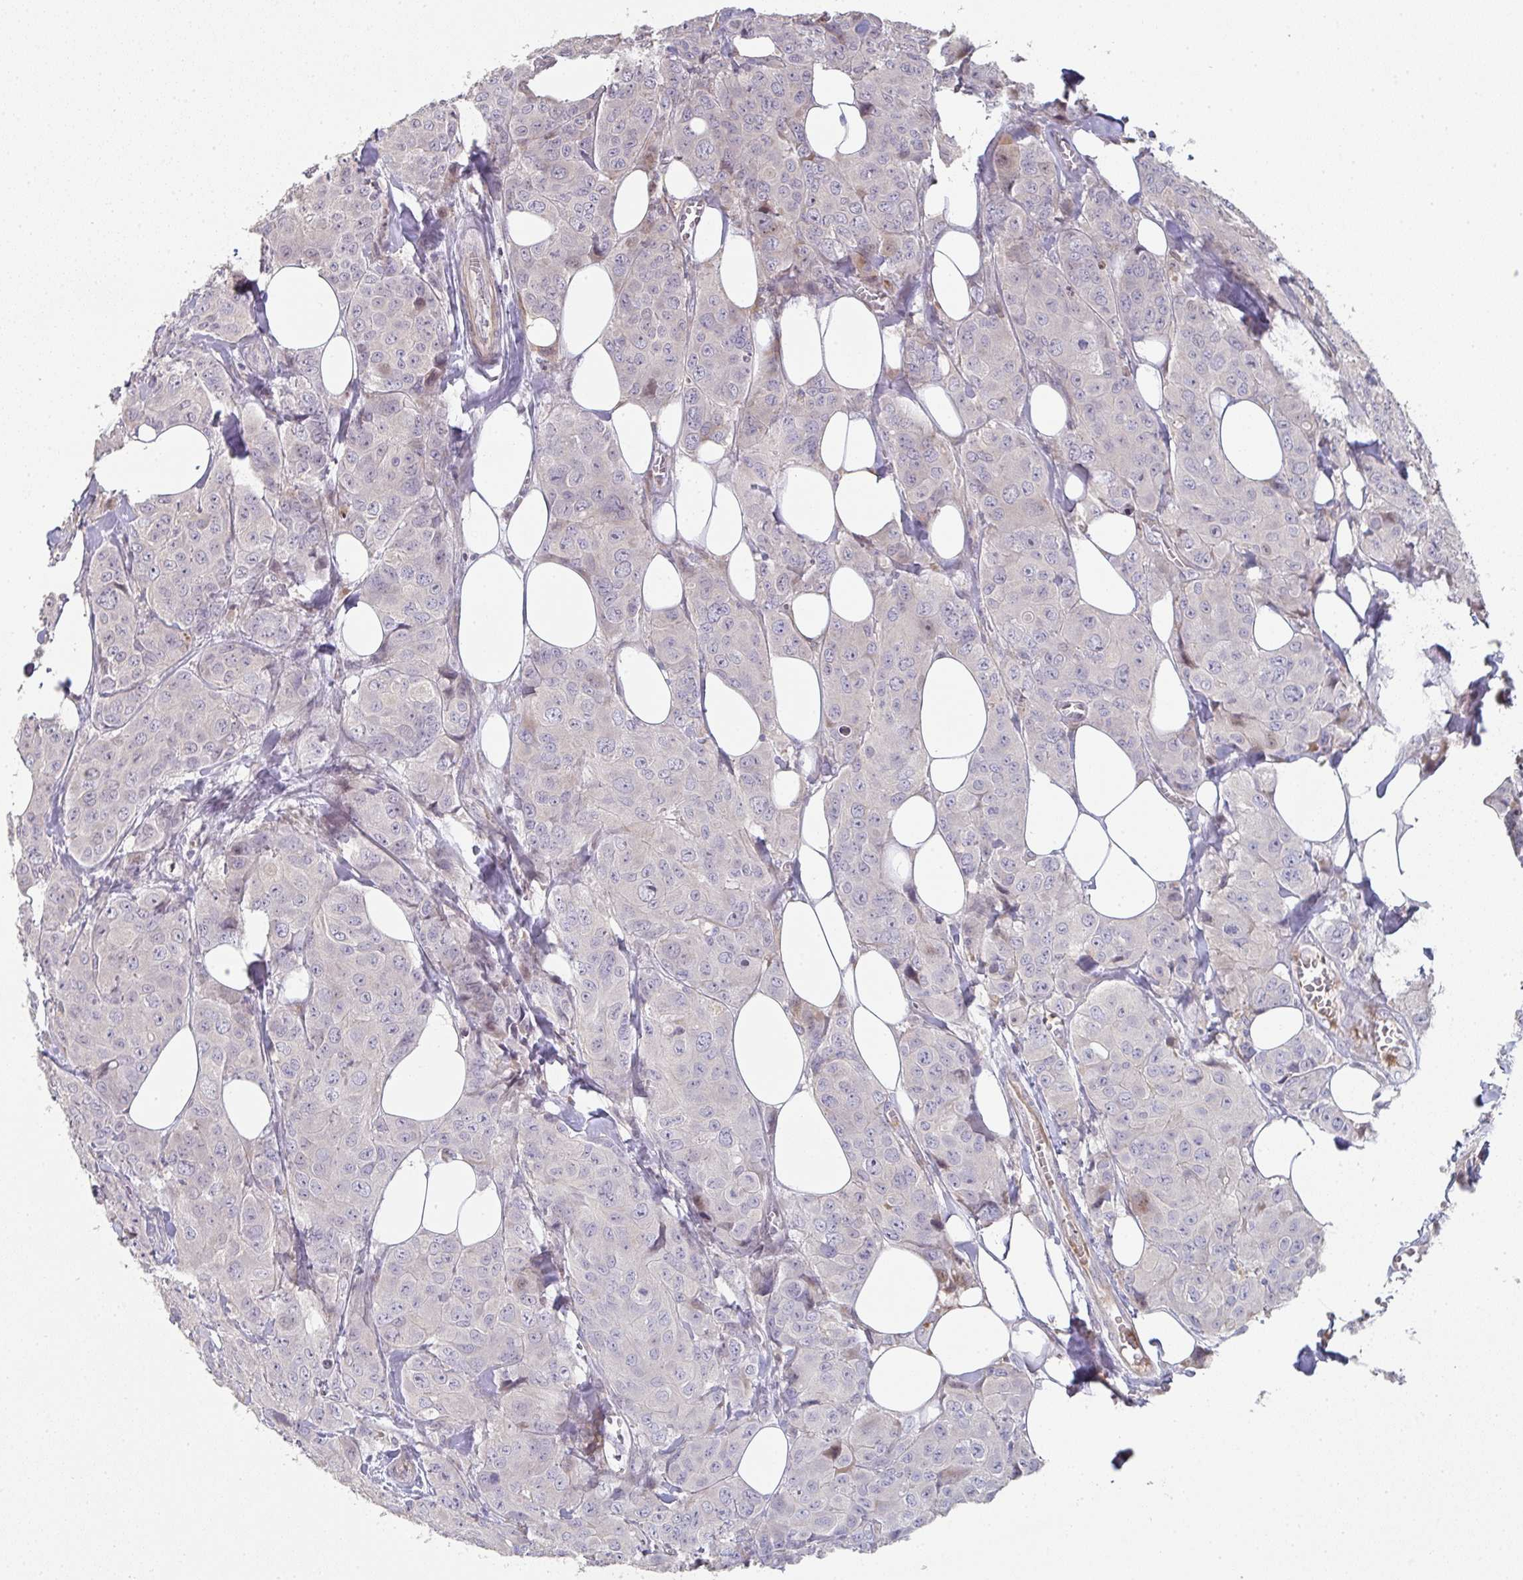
{"staining": {"intensity": "negative", "quantity": "none", "location": "none"}, "tissue": "breast cancer", "cell_type": "Tumor cells", "image_type": "cancer", "snomed": [{"axis": "morphology", "description": "Duct carcinoma"}, {"axis": "topography", "description": "Breast"}], "caption": "This is an IHC micrograph of human invasive ductal carcinoma (breast). There is no positivity in tumor cells.", "gene": "A1CF", "patient": {"sex": "female", "age": 43}}